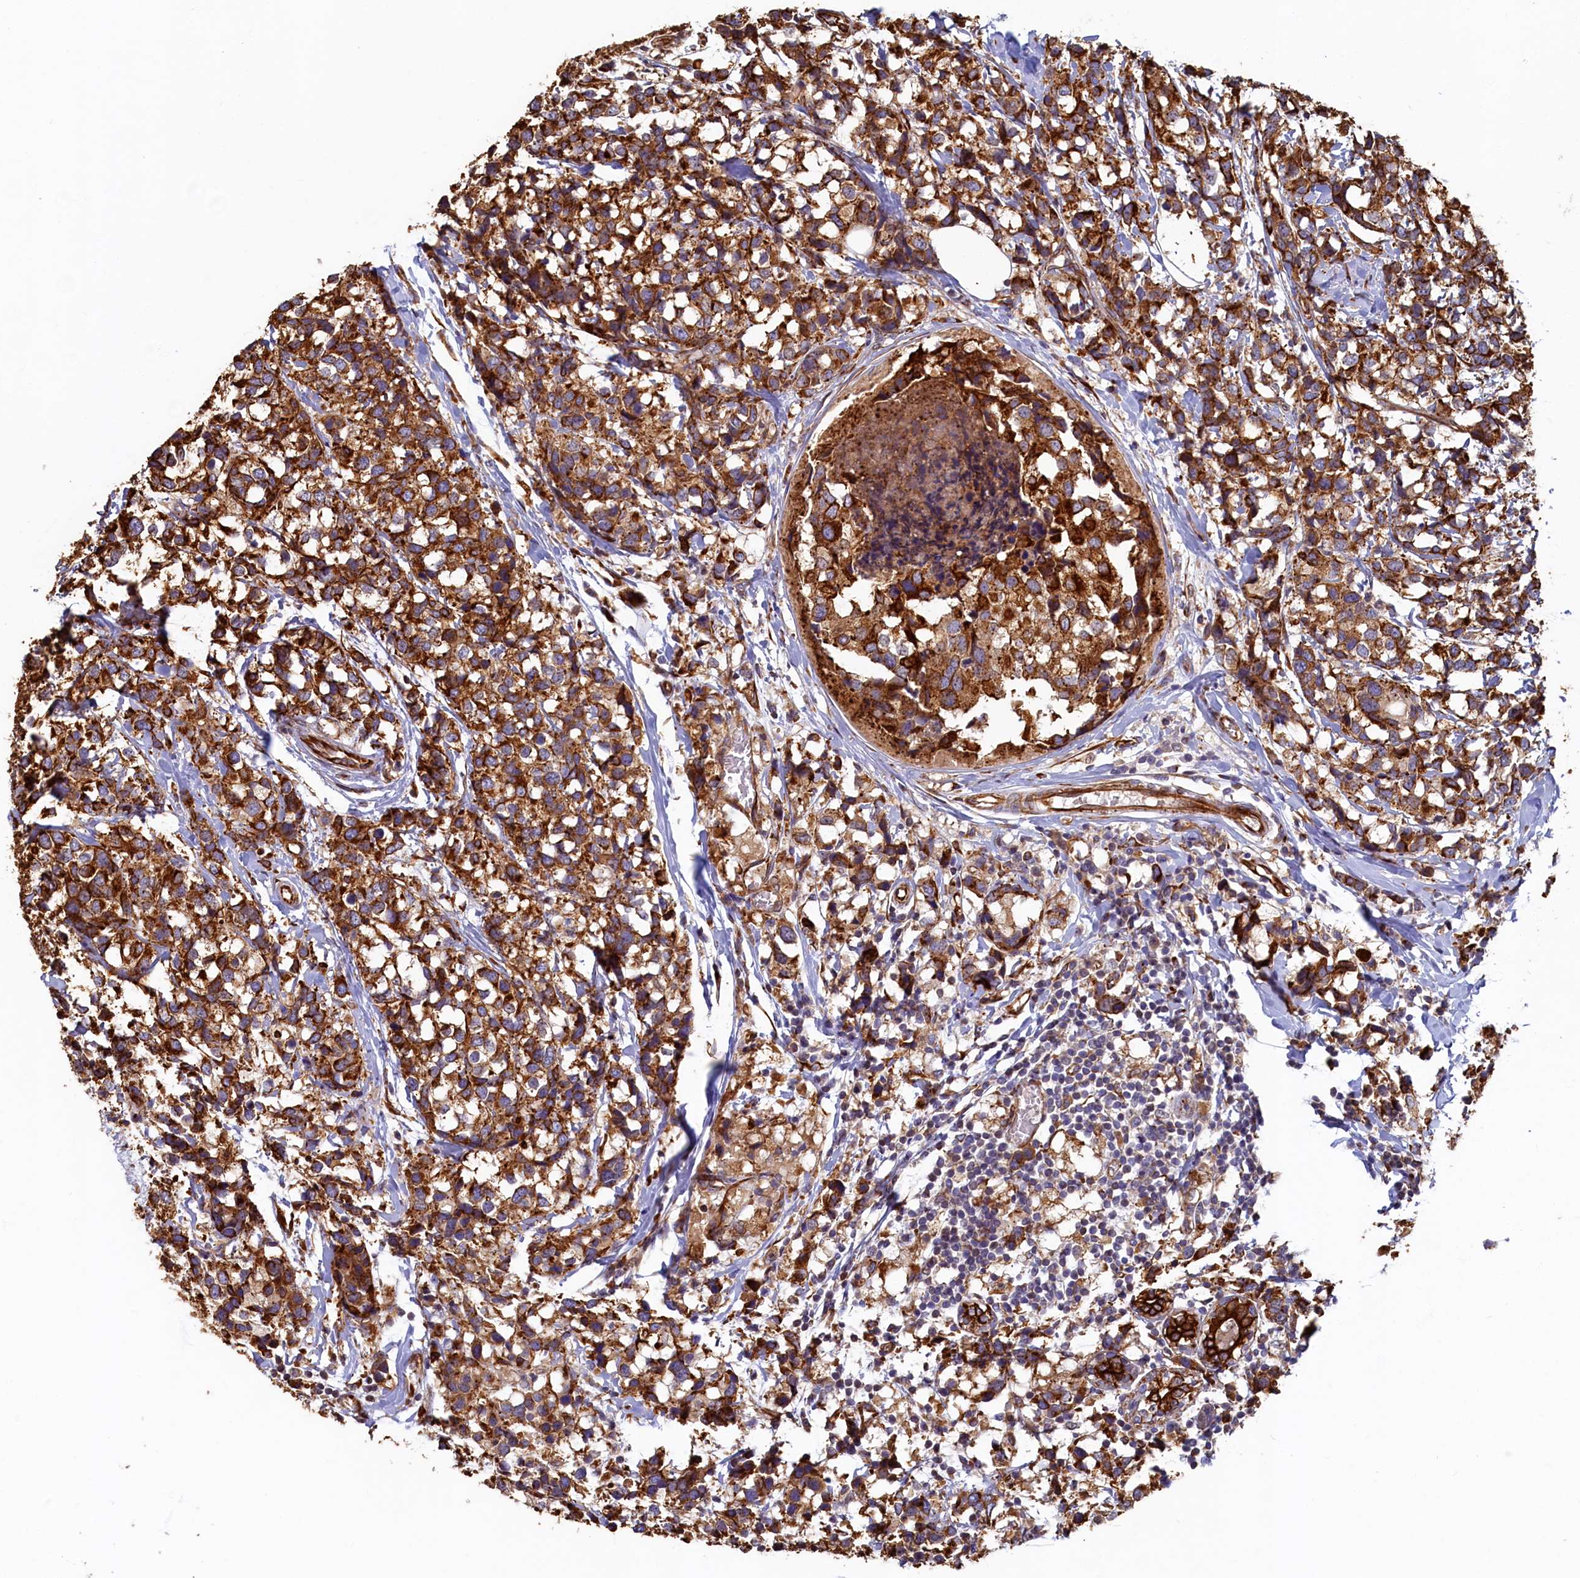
{"staining": {"intensity": "strong", "quantity": ">75%", "location": "cytoplasmic/membranous"}, "tissue": "breast cancer", "cell_type": "Tumor cells", "image_type": "cancer", "snomed": [{"axis": "morphology", "description": "Lobular carcinoma"}, {"axis": "topography", "description": "Breast"}], "caption": "Strong cytoplasmic/membranous expression for a protein is seen in approximately >75% of tumor cells of breast cancer using IHC.", "gene": "LRRC57", "patient": {"sex": "female", "age": 59}}